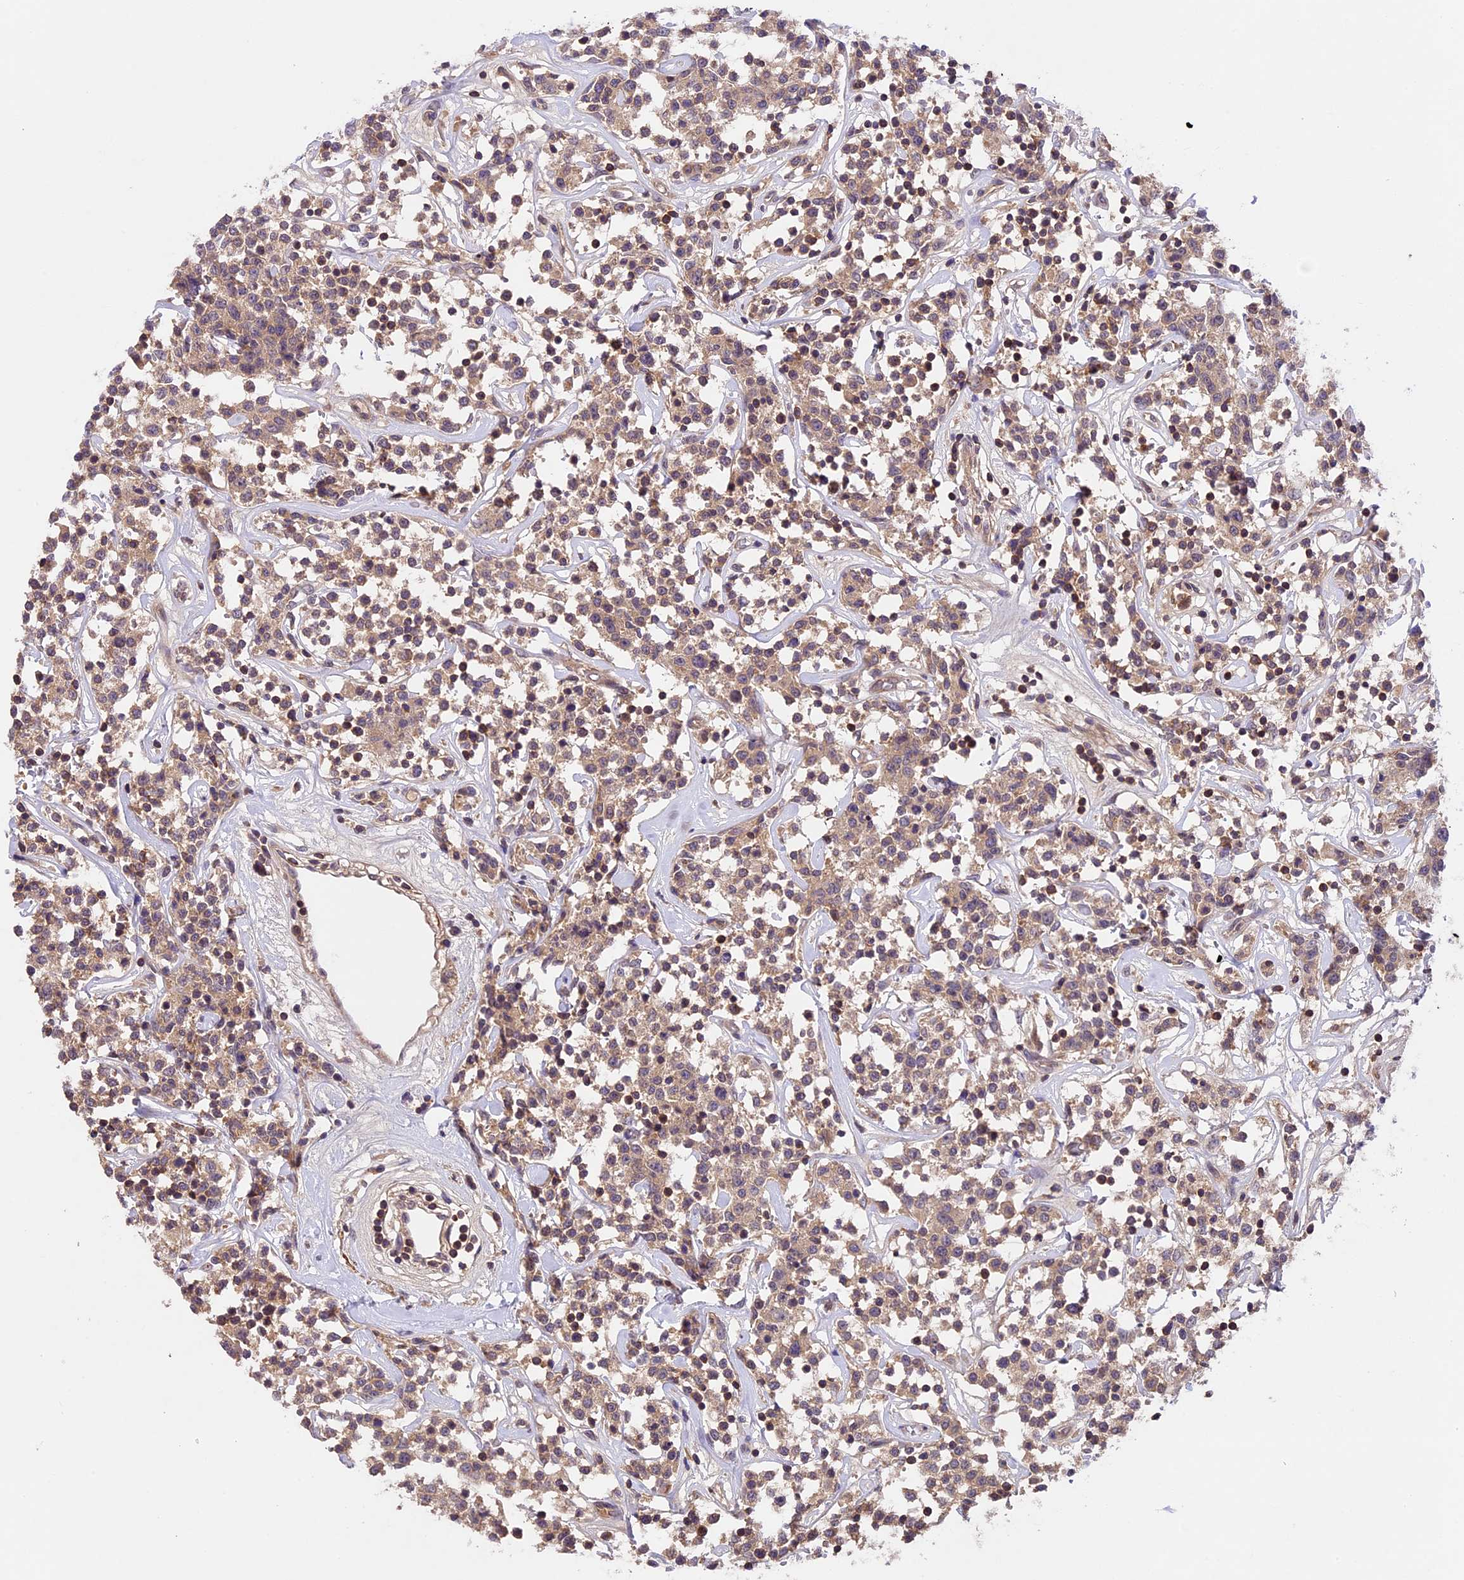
{"staining": {"intensity": "weak", "quantity": "25%-75%", "location": "cytoplasmic/membranous,nuclear"}, "tissue": "lymphoma", "cell_type": "Tumor cells", "image_type": "cancer", "snomed": [{"axis": "morphology", "description": "Malignant lymphoma, non-Hodgkin's type, Low grade"}, {"axis": "topography", "description": "Small intestine"}], "caption": "This histopathology image shows immunohistochemistry (IHC) staining of lymphoma, with low weak cytoplasmic/membranous and nuclear positivity in approximately 25%-75% of tumor cells.", "gene": "TBC1D1", "patient": {"sex": "female", "age": 59}}